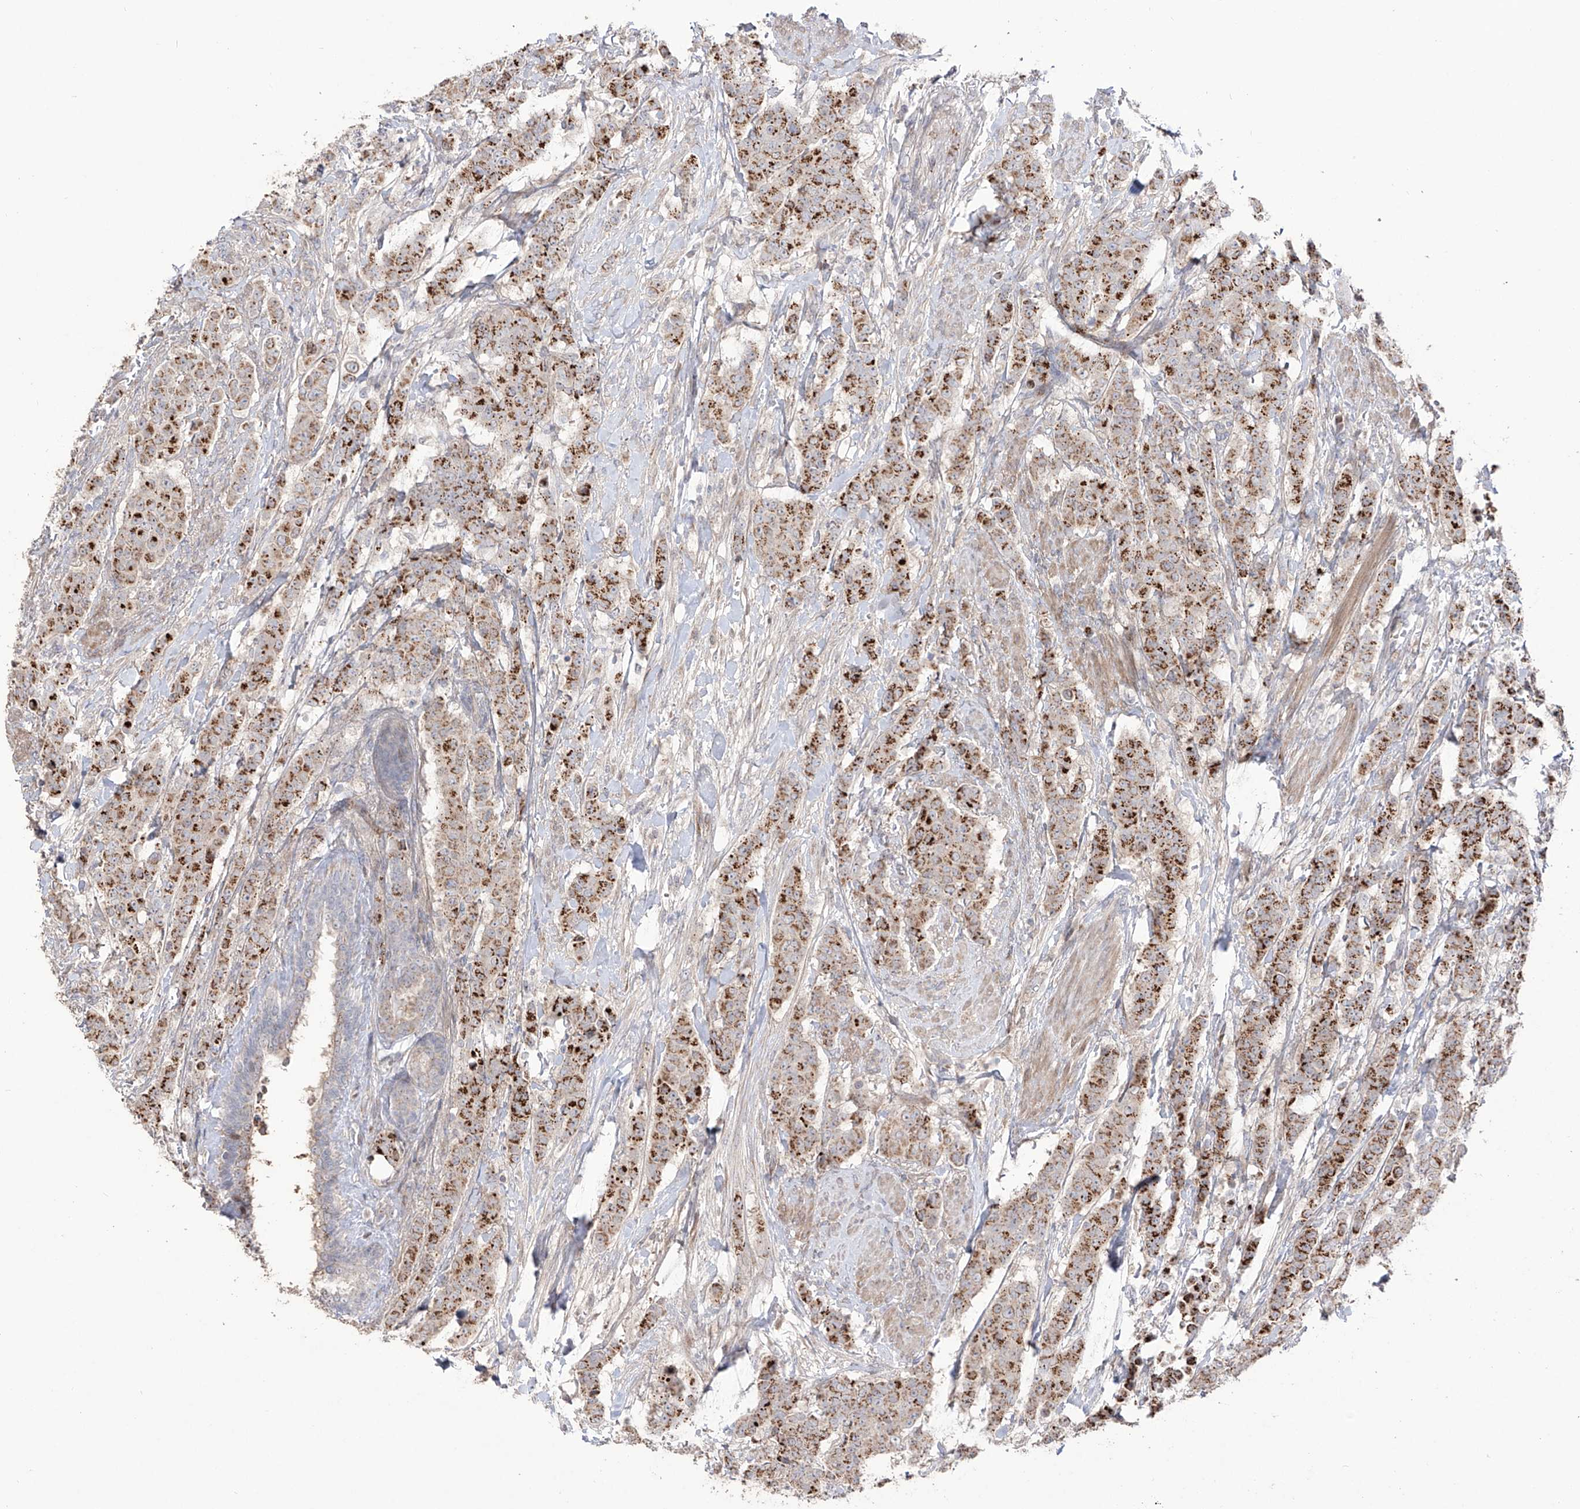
{"staining": {"intensity": "strong", "quantity": "25%-75%", "location": "cytoplasmic/membranous"}, "tissue": "breast cancer", "cell_type": "Tumor cells", "image_type": "cancer", "snomed": [{"axis": "morphology", "description": "Duct carcinoma"}, {"axis": "topography", "description": "Breast"}], "caption": "Breast cancer stained with DAB immunohistochemistry exhibits high levels of strong cytoplasmic/membranous positivity in approximately 25%-75% of tumor cells. (DAB IHC with brightfield microscopy, high magnification).", "gene": "YKT6", "patient": {"sex": "female", "age": 40}}